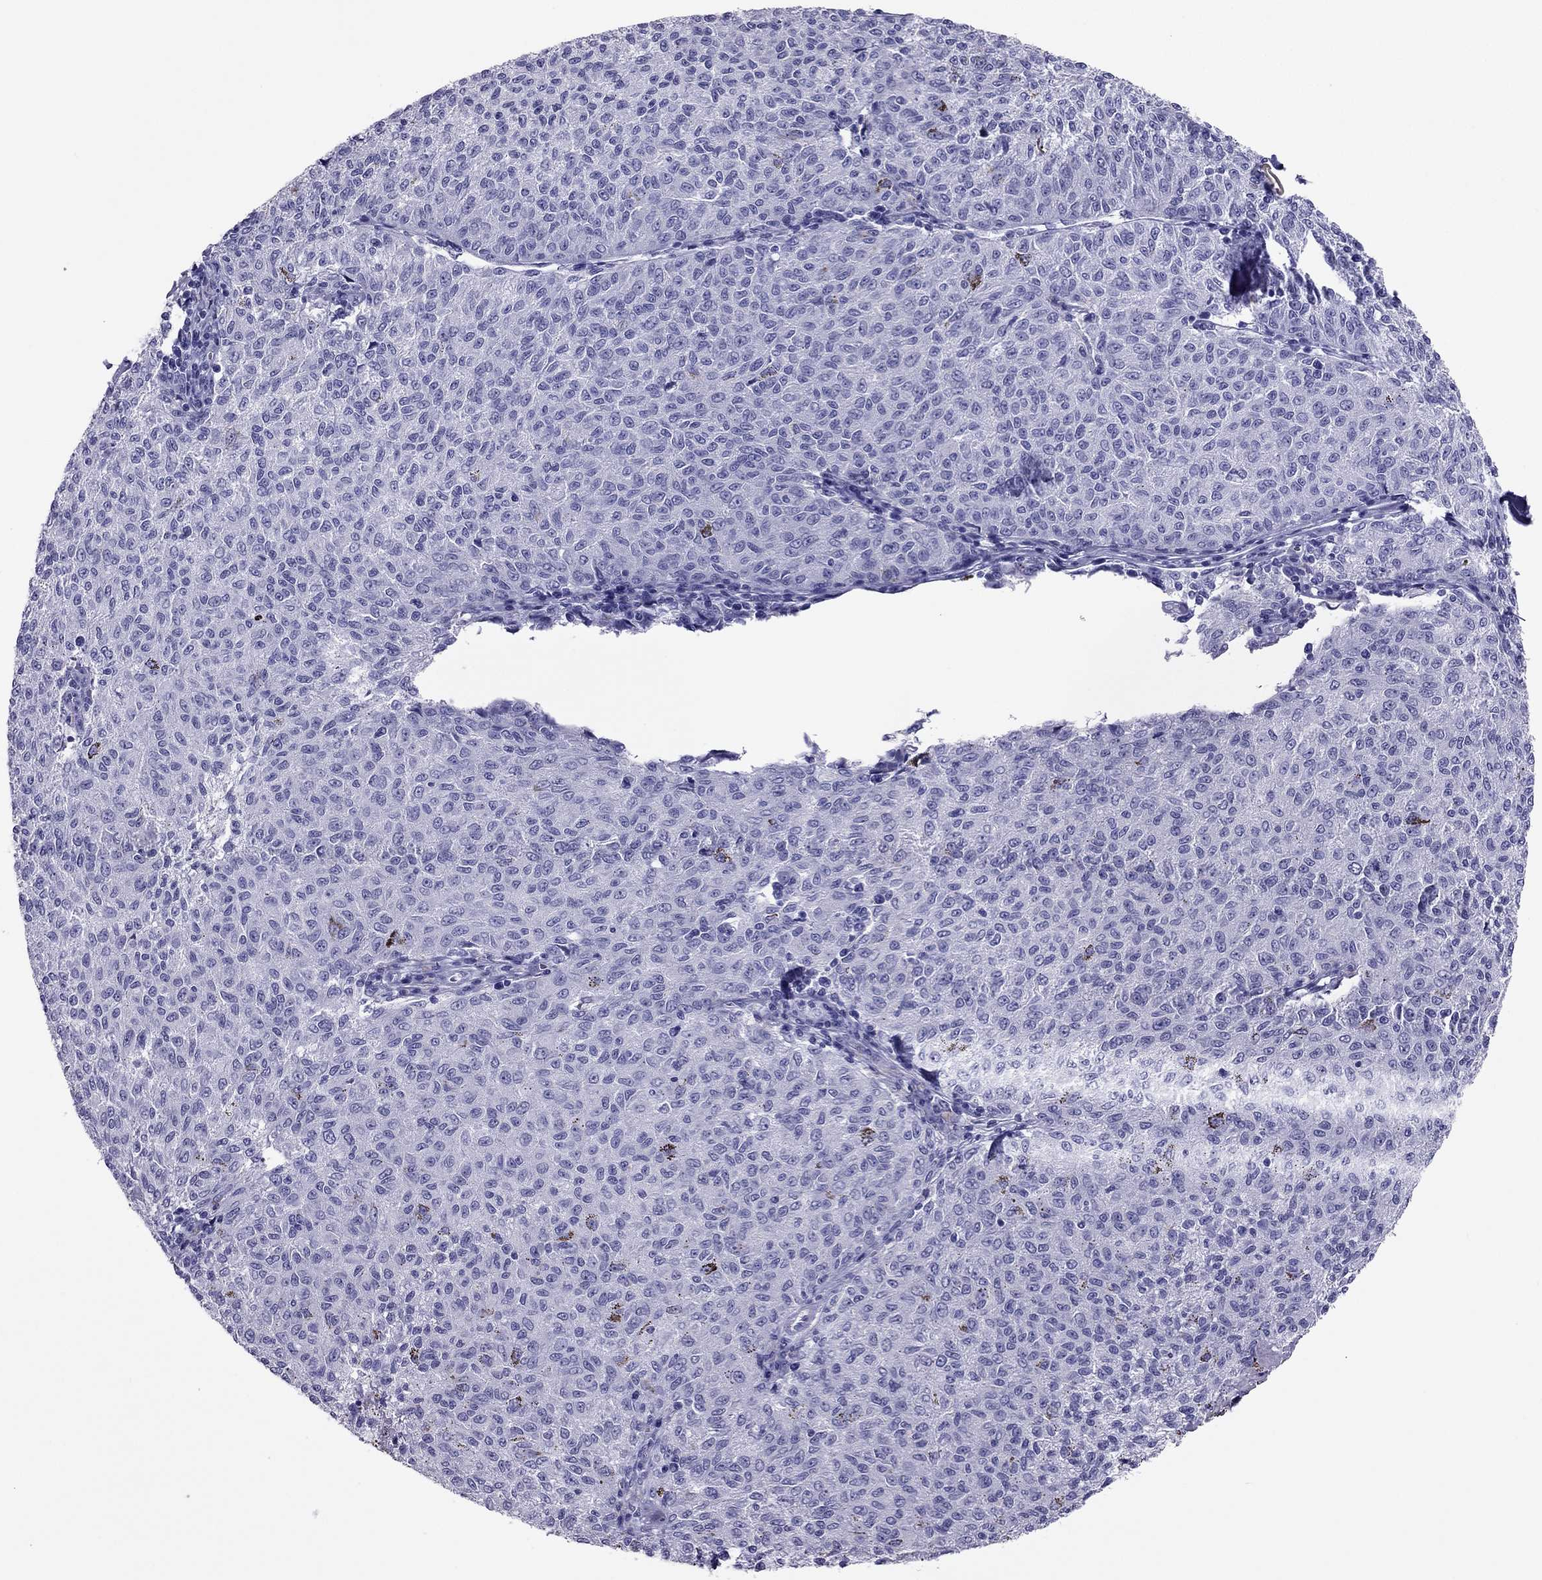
{"staining": {"intensity": "negative", "quantity": "none", "location": "none"}, "tissue": "melanoma", "cell_type": "Tumor cells", "image_type": "cancer", "snomed": [{"axis": "morphology", "description": "Malignant melanoma, NOS"}, {"axis": "topography", "description": "Skin"}], "caption": "A micrograph of melanoma stained for a protein shows no brown staining in tumor cells. Brightfield microscopy of immunohistochemistry (IHC) stained with DAB (3,3'-diaminobenzidine) (brown) and hematoxylin (blue), captured at high magnification.", "gene": "PDE6A", "patient": {"sex": "female", "age": 72}}